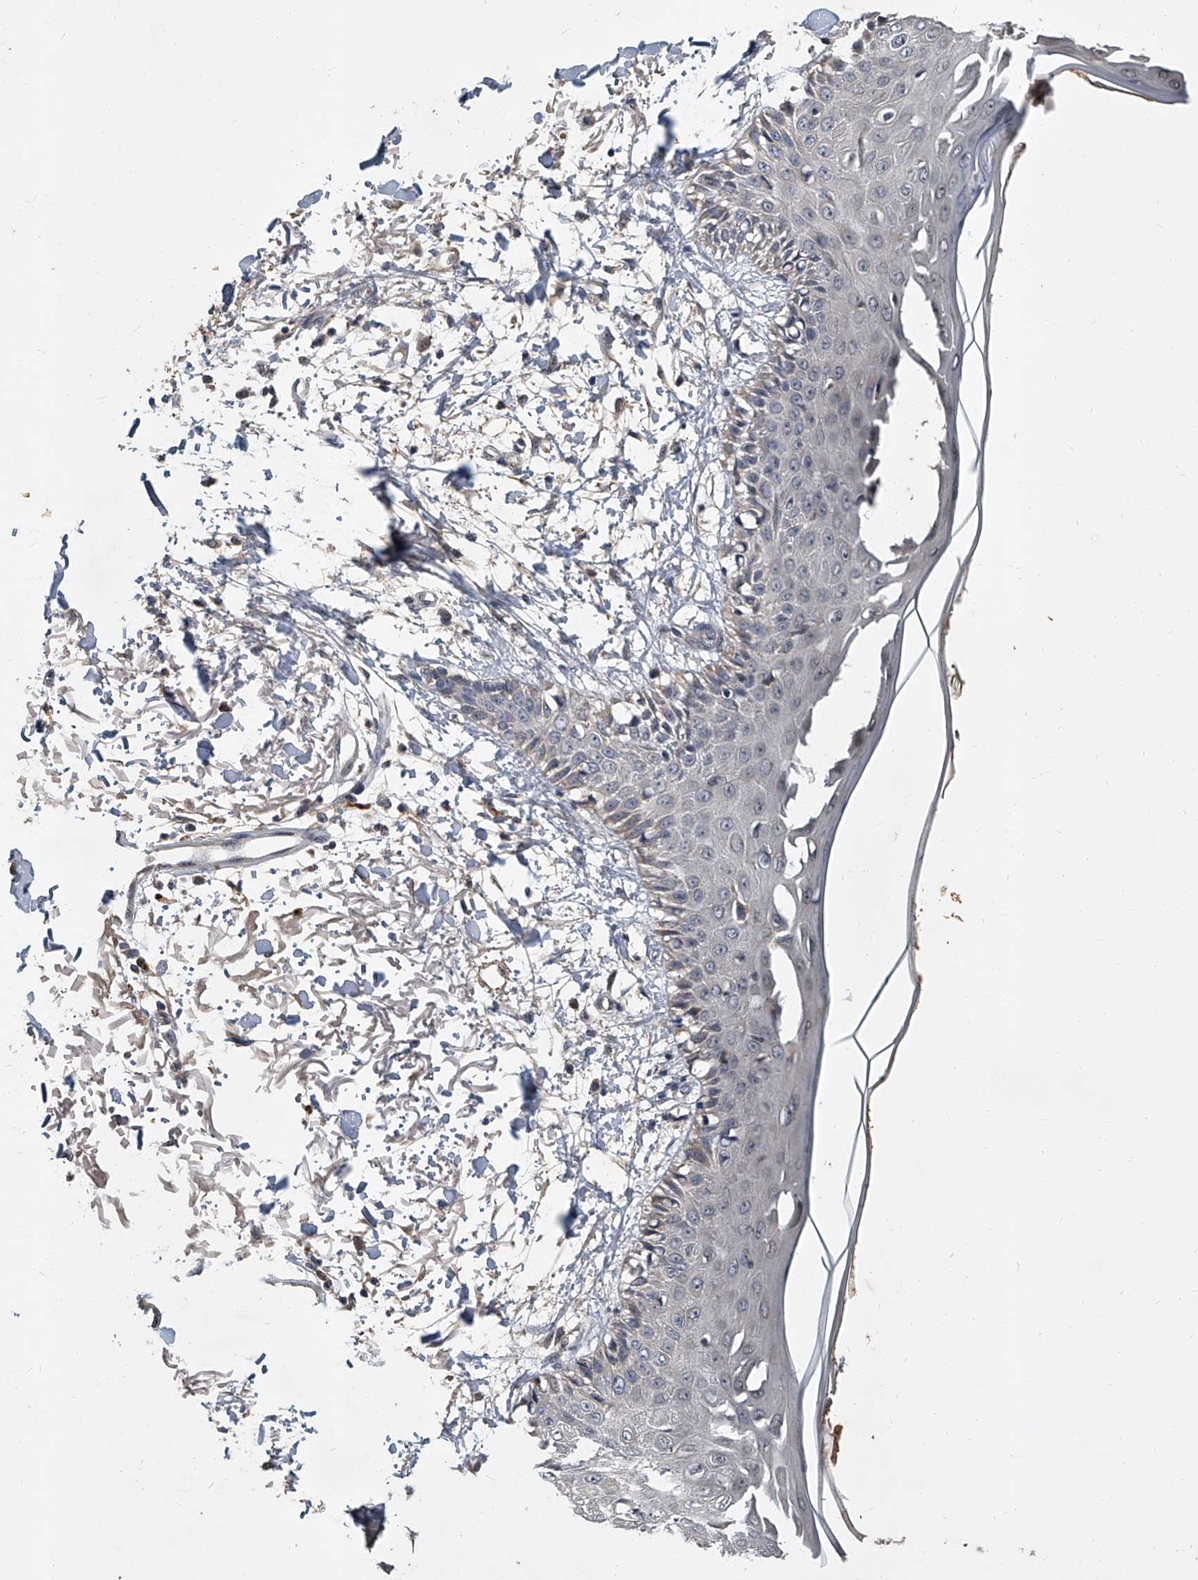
{"staining": {"intensity": "weak", "quantity": ">75%", "location": "cytoplasmic/membranous"}, "tissue": "skin", "cell_type": "Fibroblasts", "image_type": "normal", "snomed": [{"axis": "morphology", "description": "Normal tissue, NOS"}, {"axis": "morphology", "description": "Squamous cell carcinoma, NOS"}, {"axis": "topography", "description": "Skin"}, {"axis": "topography", "description": "Peripheral nerve tissue"}], "caption": "Immunohistochemical staining of normal human skin exhibits low levels of weak cytoplasmic/membranous staining in approximately >75% of fibroblasts.", "gene": "JAG2", "patient": {"sex": "male", "age": 83}}